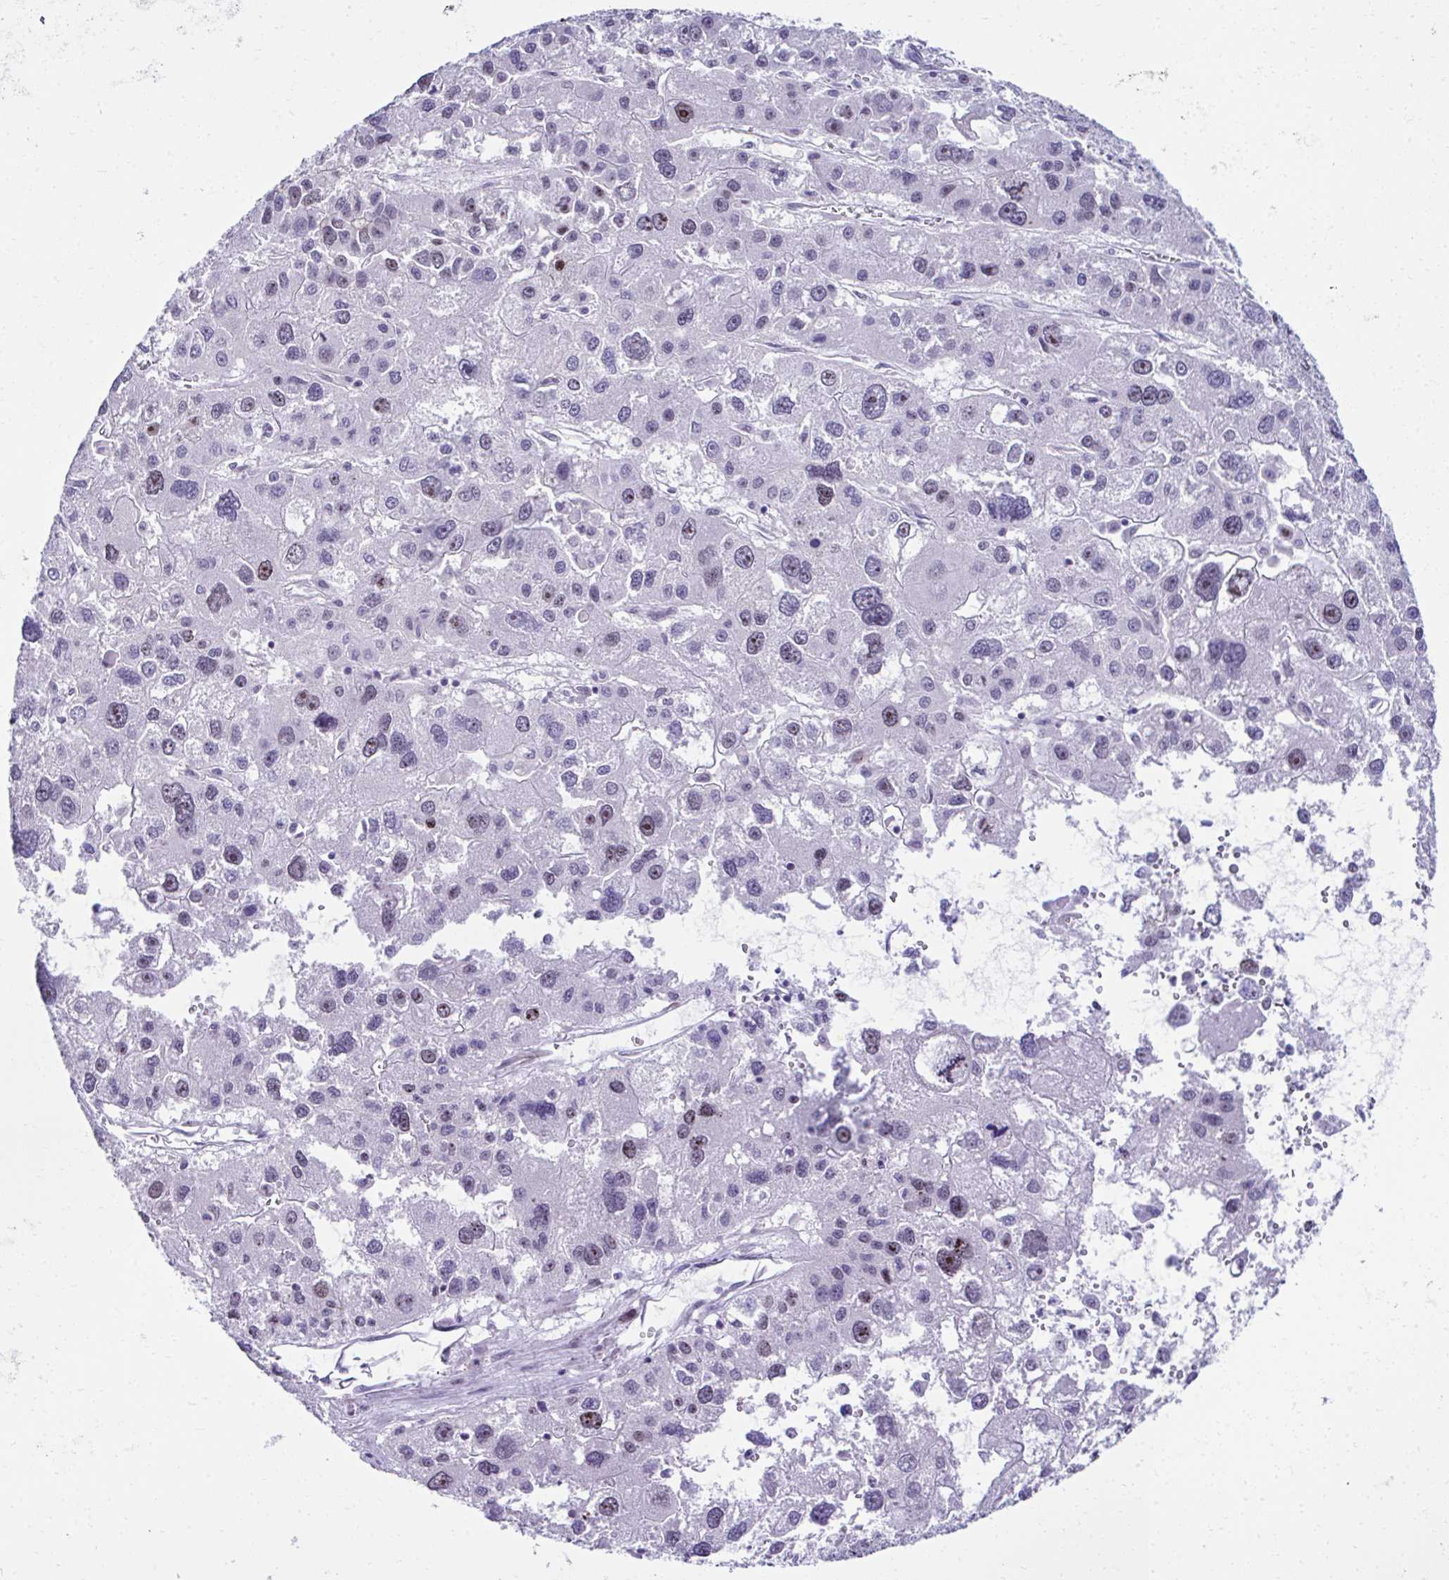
{"staining": {"intensity": "moderate", "quantity": "<25%", "location": "nuclear"}, "tissue": "liver cancer", "cell_type": "Tumor cells", "image_type": "cancer", "snomed": [{"axis": "morphology", "description": "Carcinoma, Hepatocellular, NOS"}, {"axis": "topography", "description": "Liver"}], "caption": "Liver cancer was stained to show a protein in brown. There is low levels of moderate nuclear staining in approximately <25% of tumor cells.", "gene": "CEP72", "patient": {"sex": "male", "age": 73}}